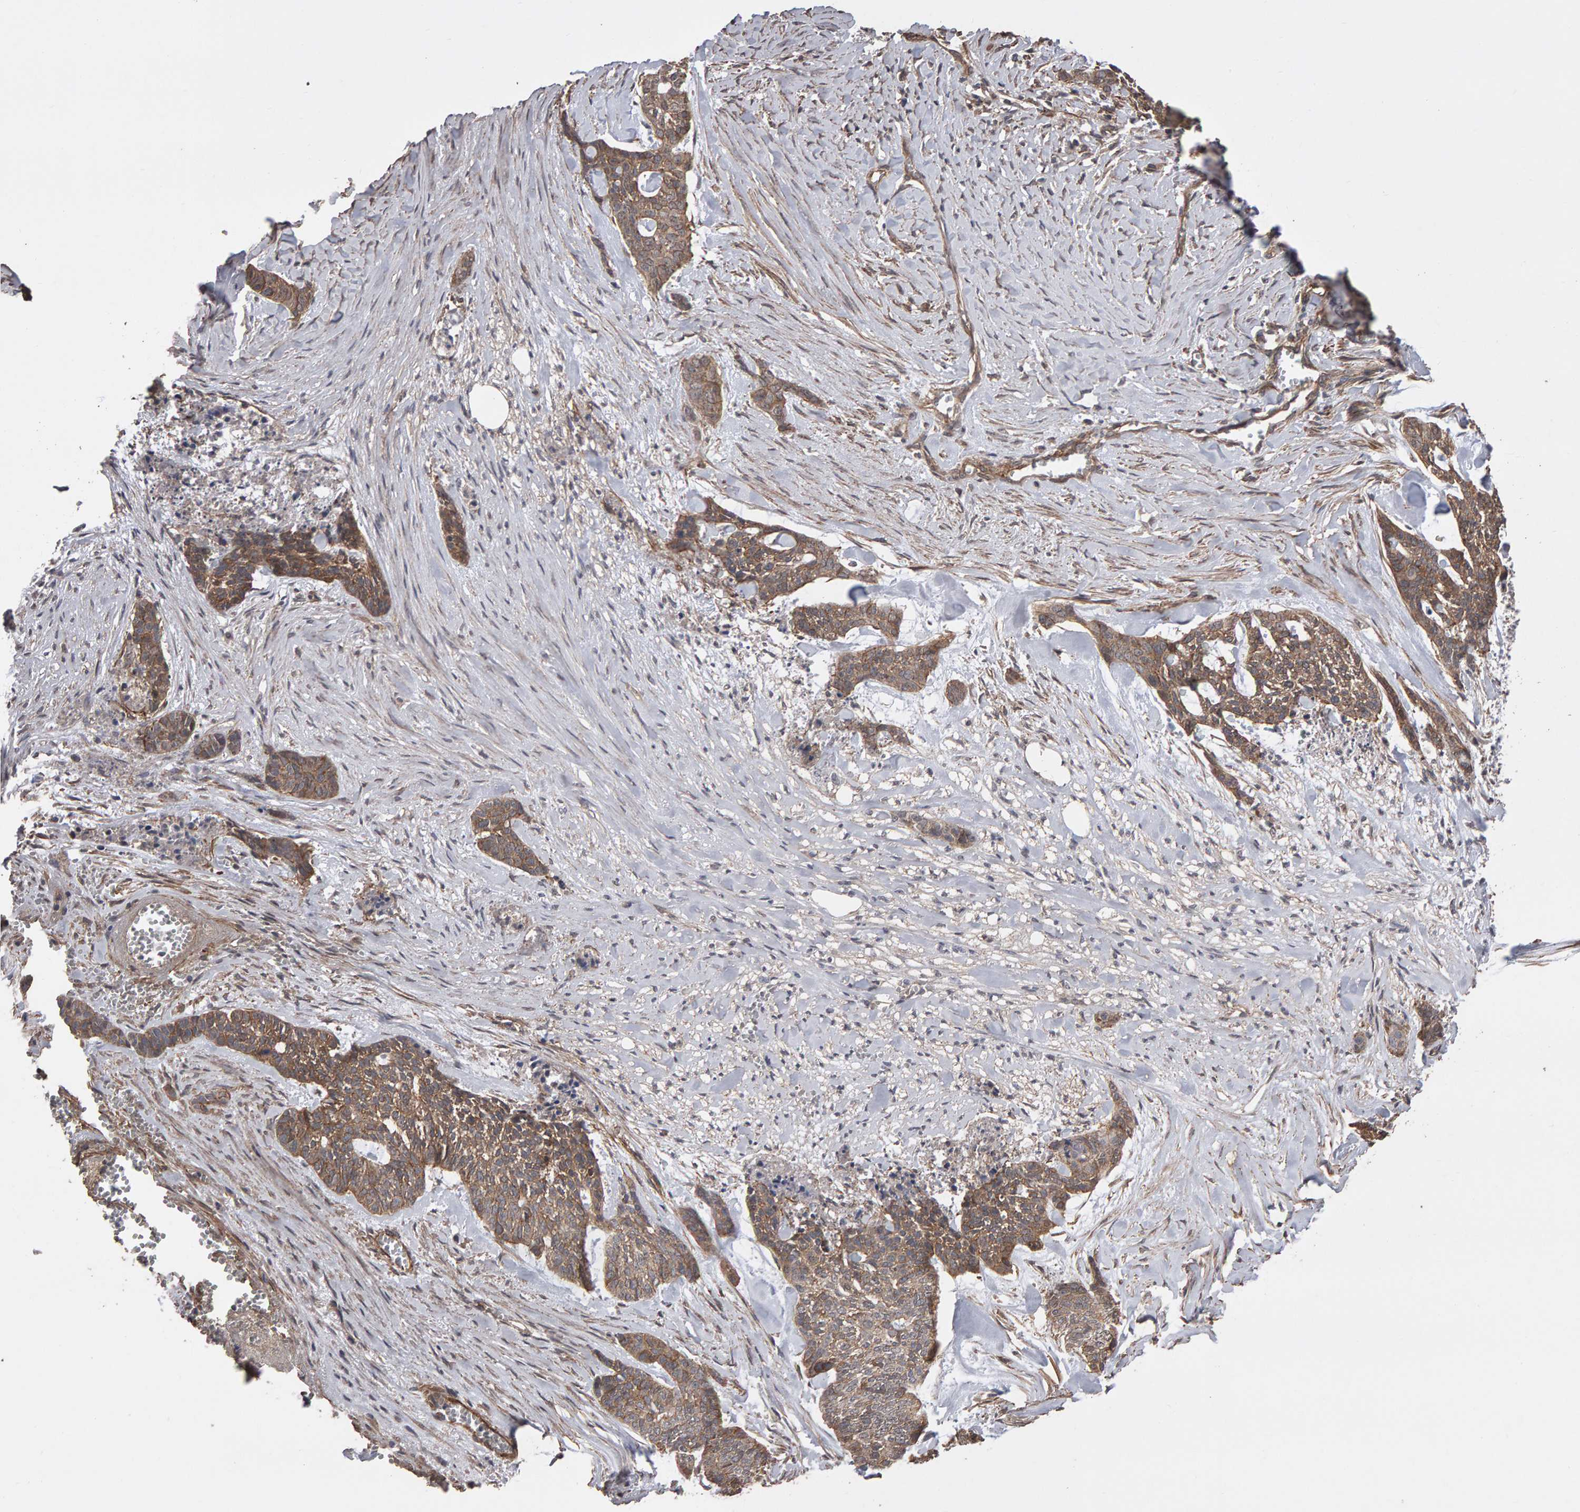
{"staining": {"intensity": "moderate", "quantity": ">75%", "location": "cytoplasmic/membranous"}, "tissue": "skin cancer", "cell_type": "Tumor cells", "image_type": "cancer", "snomed": [{"axis": "morphology", "description": "Basal cell carcinoma"}, {"axis": "topography", "description": "Skin"}], "caption": "Moderate cytoplasmic/membranous protein expression is seen in approximately >75% of tumor cells in skin basal cell carcinoma. (Brightfield microscopy of DAB IHC at high magnification).", "gene": "SCRIB", "patient": {"sex": "female", "age": 64}}